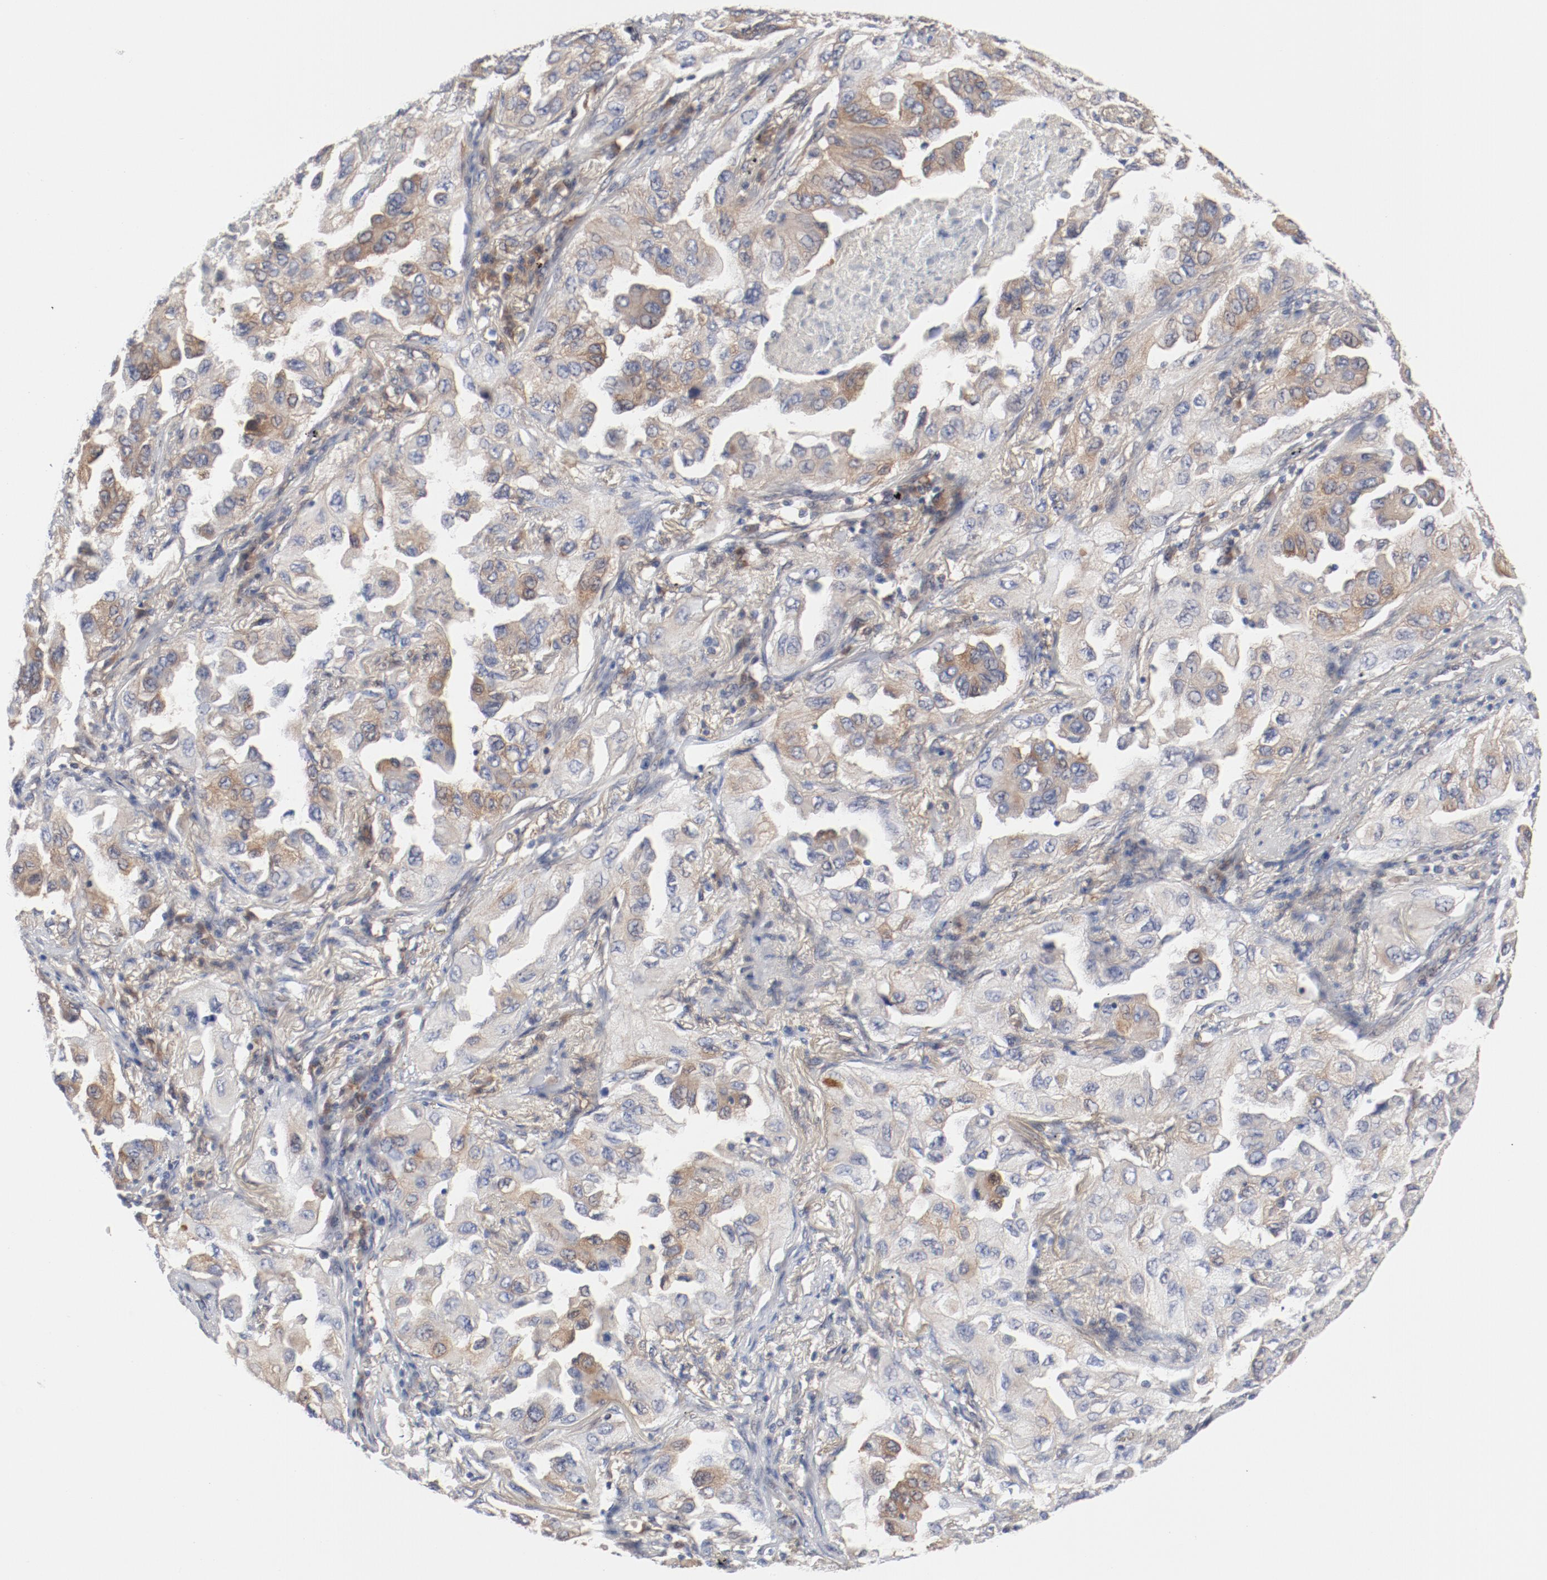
{"staining": {"intensity": "moderate", "quantity": "25%-75%", "location": "cytoplasmic/membranous"}, "tissue": "lung cancer", "cell_type": "Tumor cells", "image_type": "cancer", "snomed": [{"axis": "morphology", "description": "Adenocarcinoma, NOS"}, {"axis": "topography", "description": "Lung"}], "caption": "This photomicrograph exhibits immunohistochemistry (IHC) staining of human lung cancer (adenocarcinoma), with medium moderate cytoplasmic/membranous staining in approximately 25%-75% of tumor cells.", "gene": "BAD", "patient": {"sex": "female", "age": 65}}